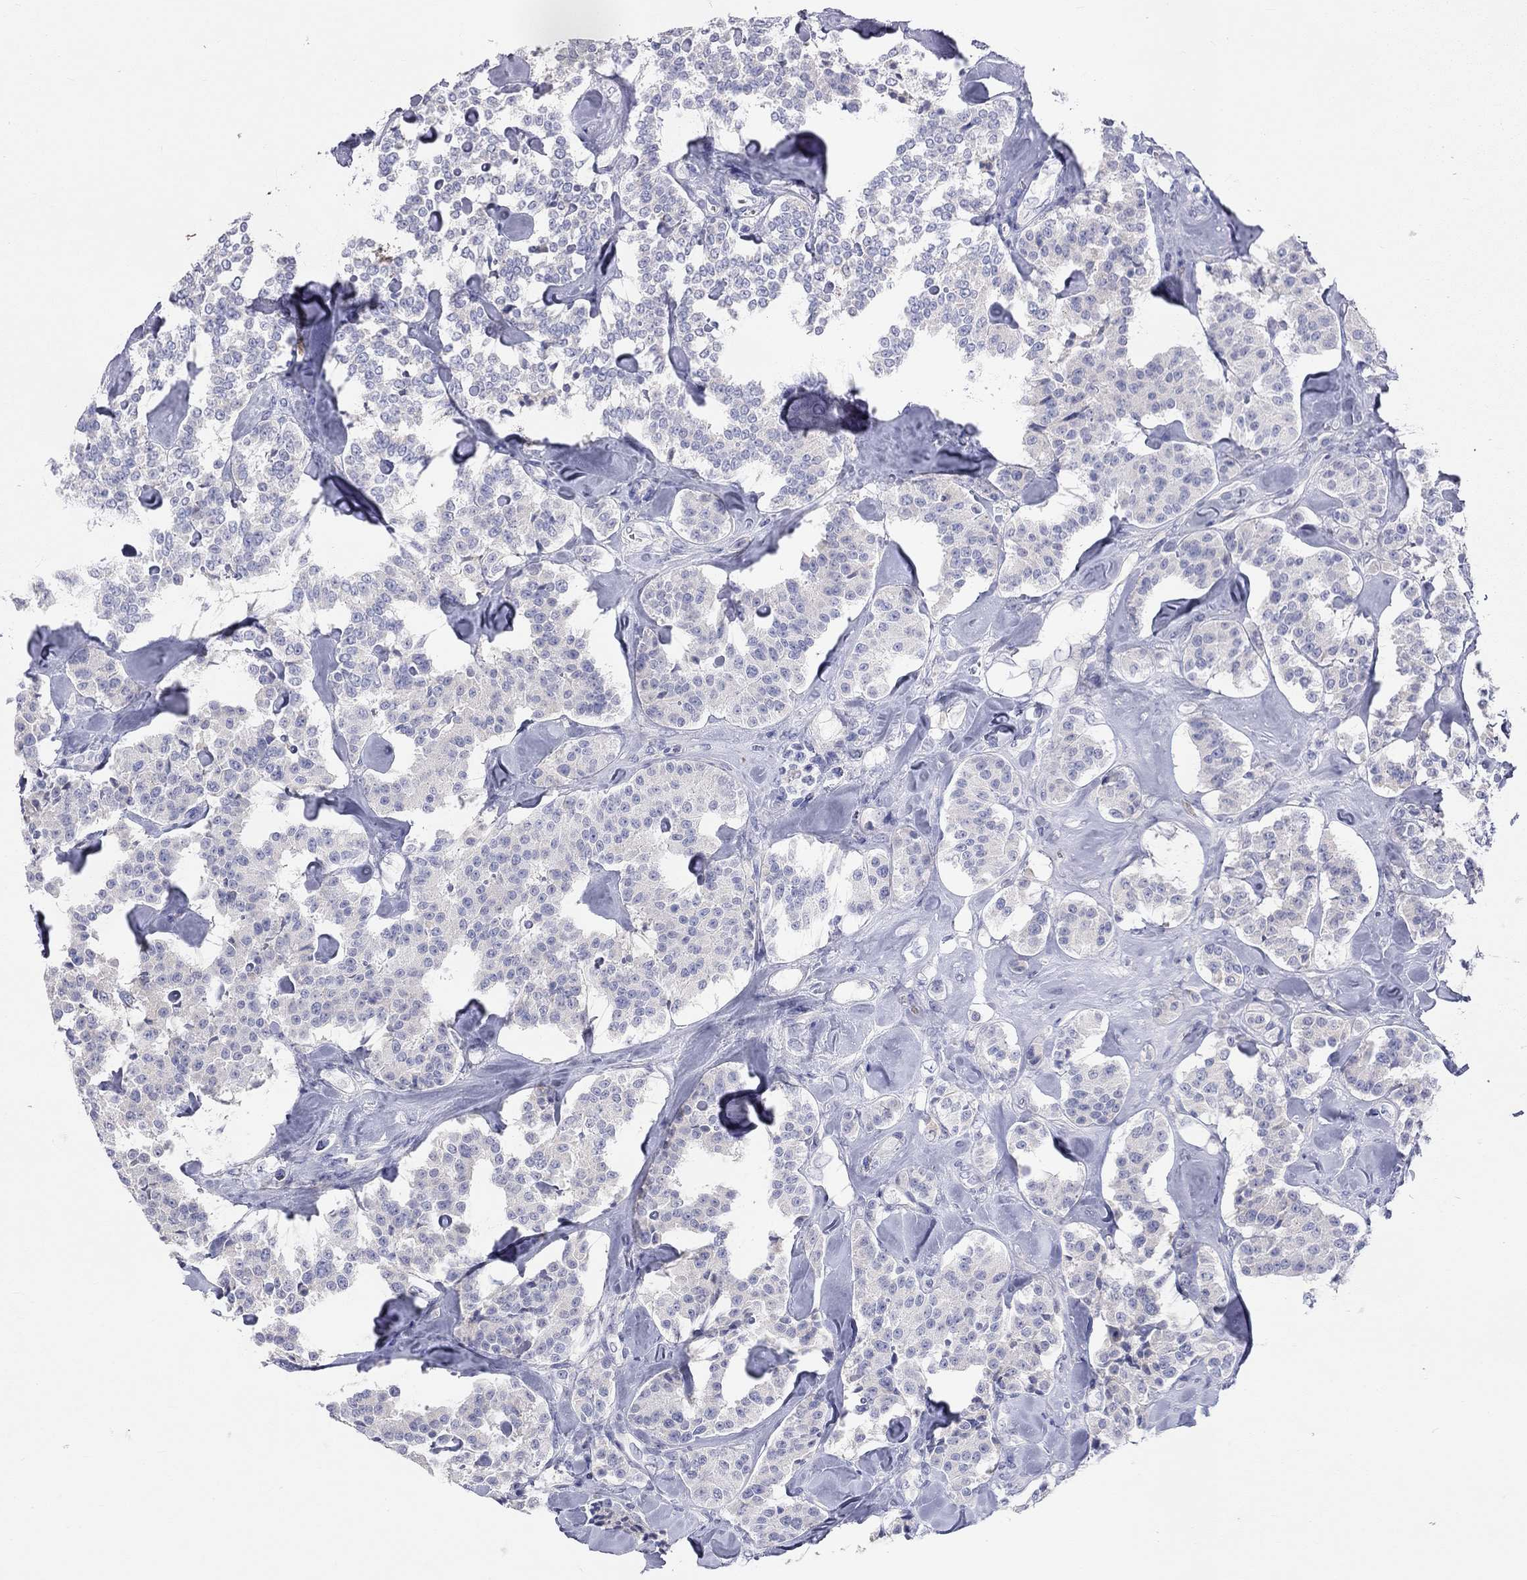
{"staining": {"intensity": "negative", "quantity": "none", "location": "none"}, "tissue": "carcinoid", "cell_type": "Tumor cells", "image_type": "cancer", "snomed": [{"axis": "morphology", "description": "Carcinoid, malignant, NOS"}, {"axis": "topography", "description": "Pancreas"}], "caption": "The image demonstrates no significant positivity in tumor cells of carcinoid.", "gene": "ST7L", "patient": {"sex": "male", "age": 41}}